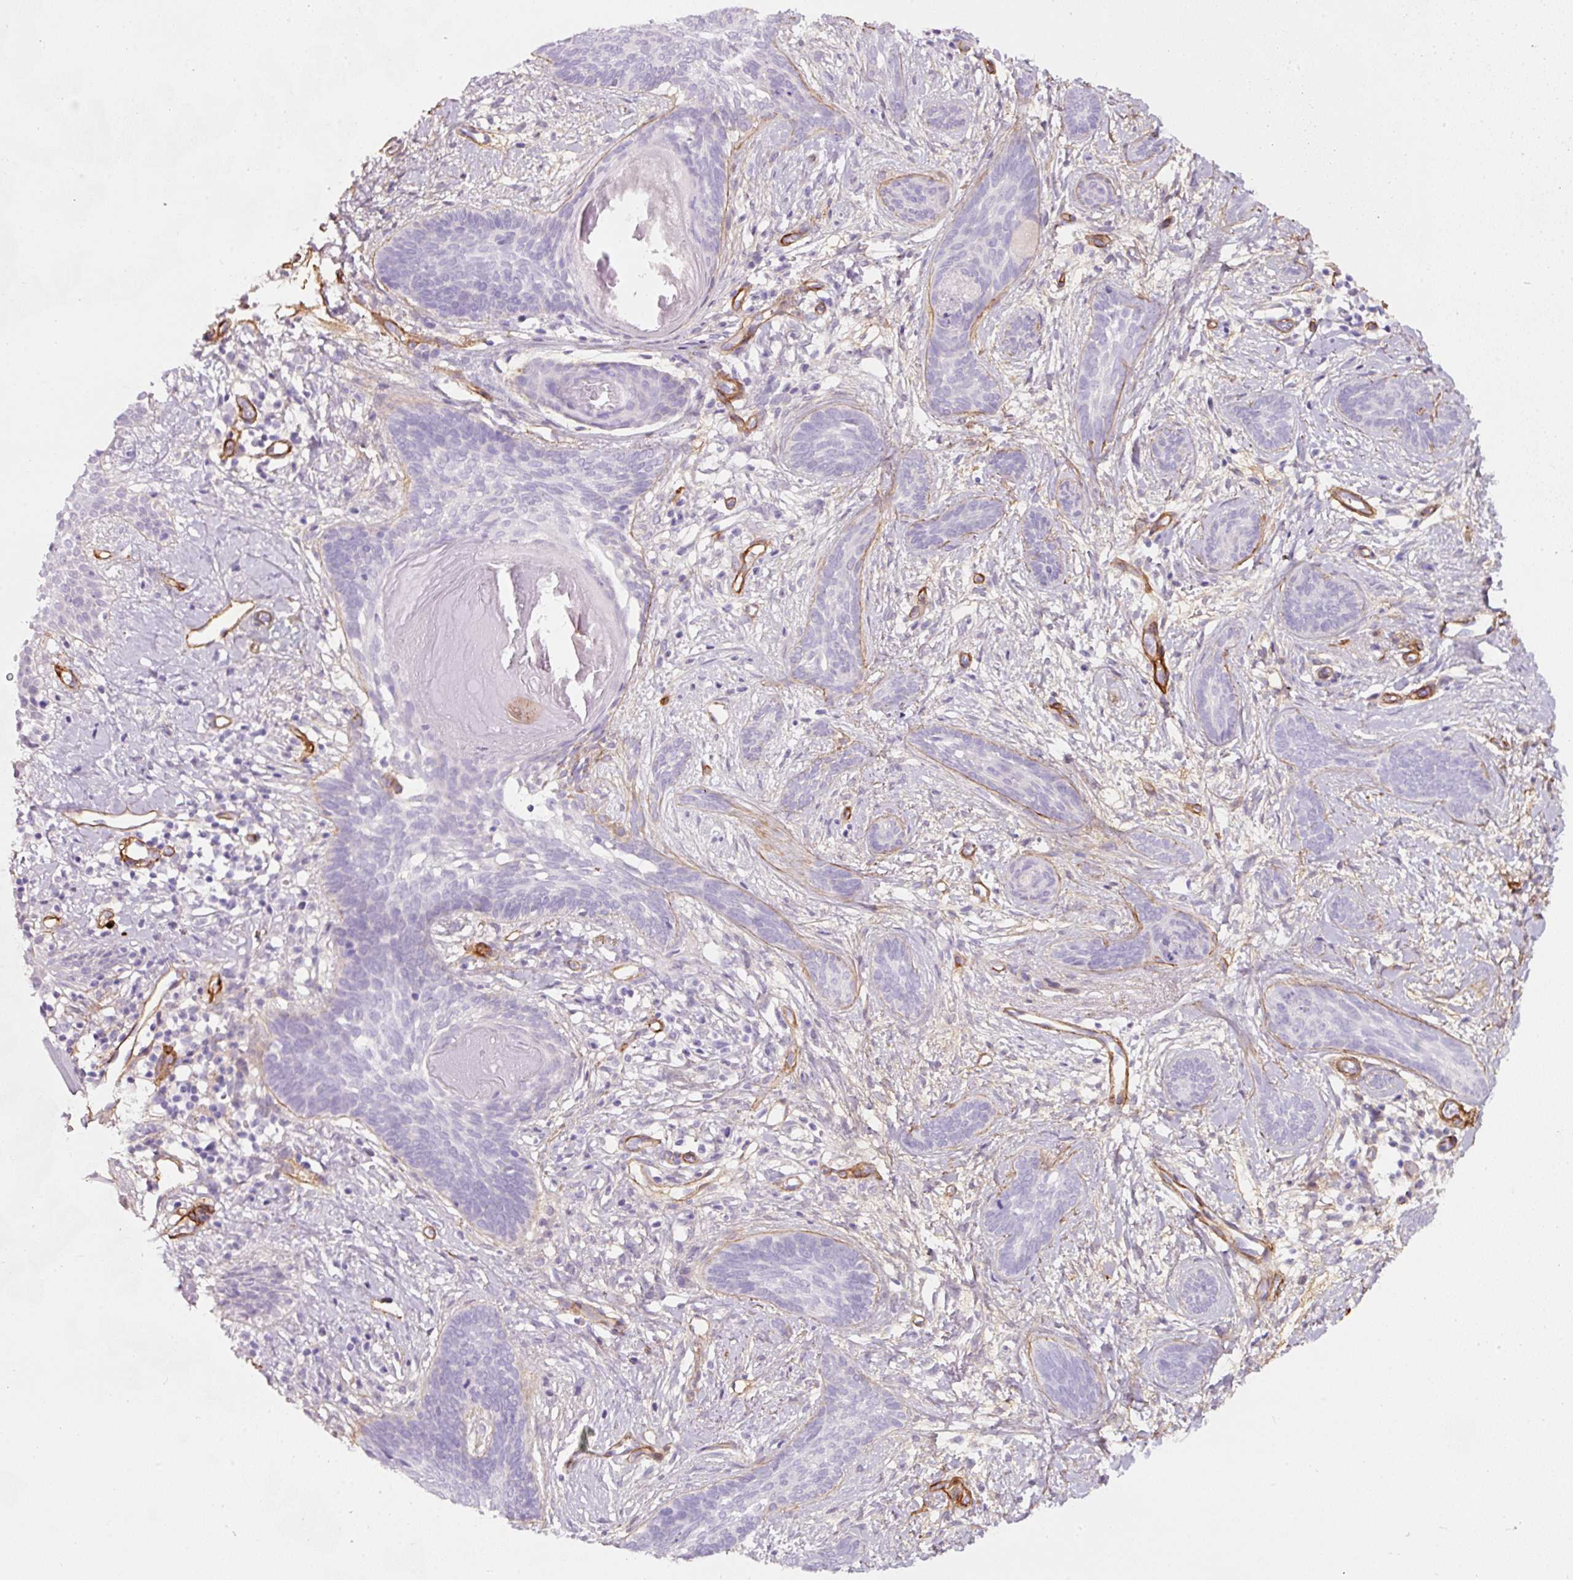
{"staining": {"intensity": "negative", "quantity": "none", "location": "none"}, "tissue": "skin cancer", "cell_type": "Tumor cells", "image_type": "cancer", "snomed": [{"axis": "morphology", "description": "Basal cell carcinoma"}, {"axis": "topography", "description": "Skin"}], "caption": "High magnification brightfield microscopy of skin cancer (basal cell carcinoma) stained with DAB (3,3'-diaminobenzidine) (brown) and counterstained with hematoxylin (blue): tumor cells show no significant staining.", "gene": "LOXL4", "patient": {"sex": "female", "age": 81}}